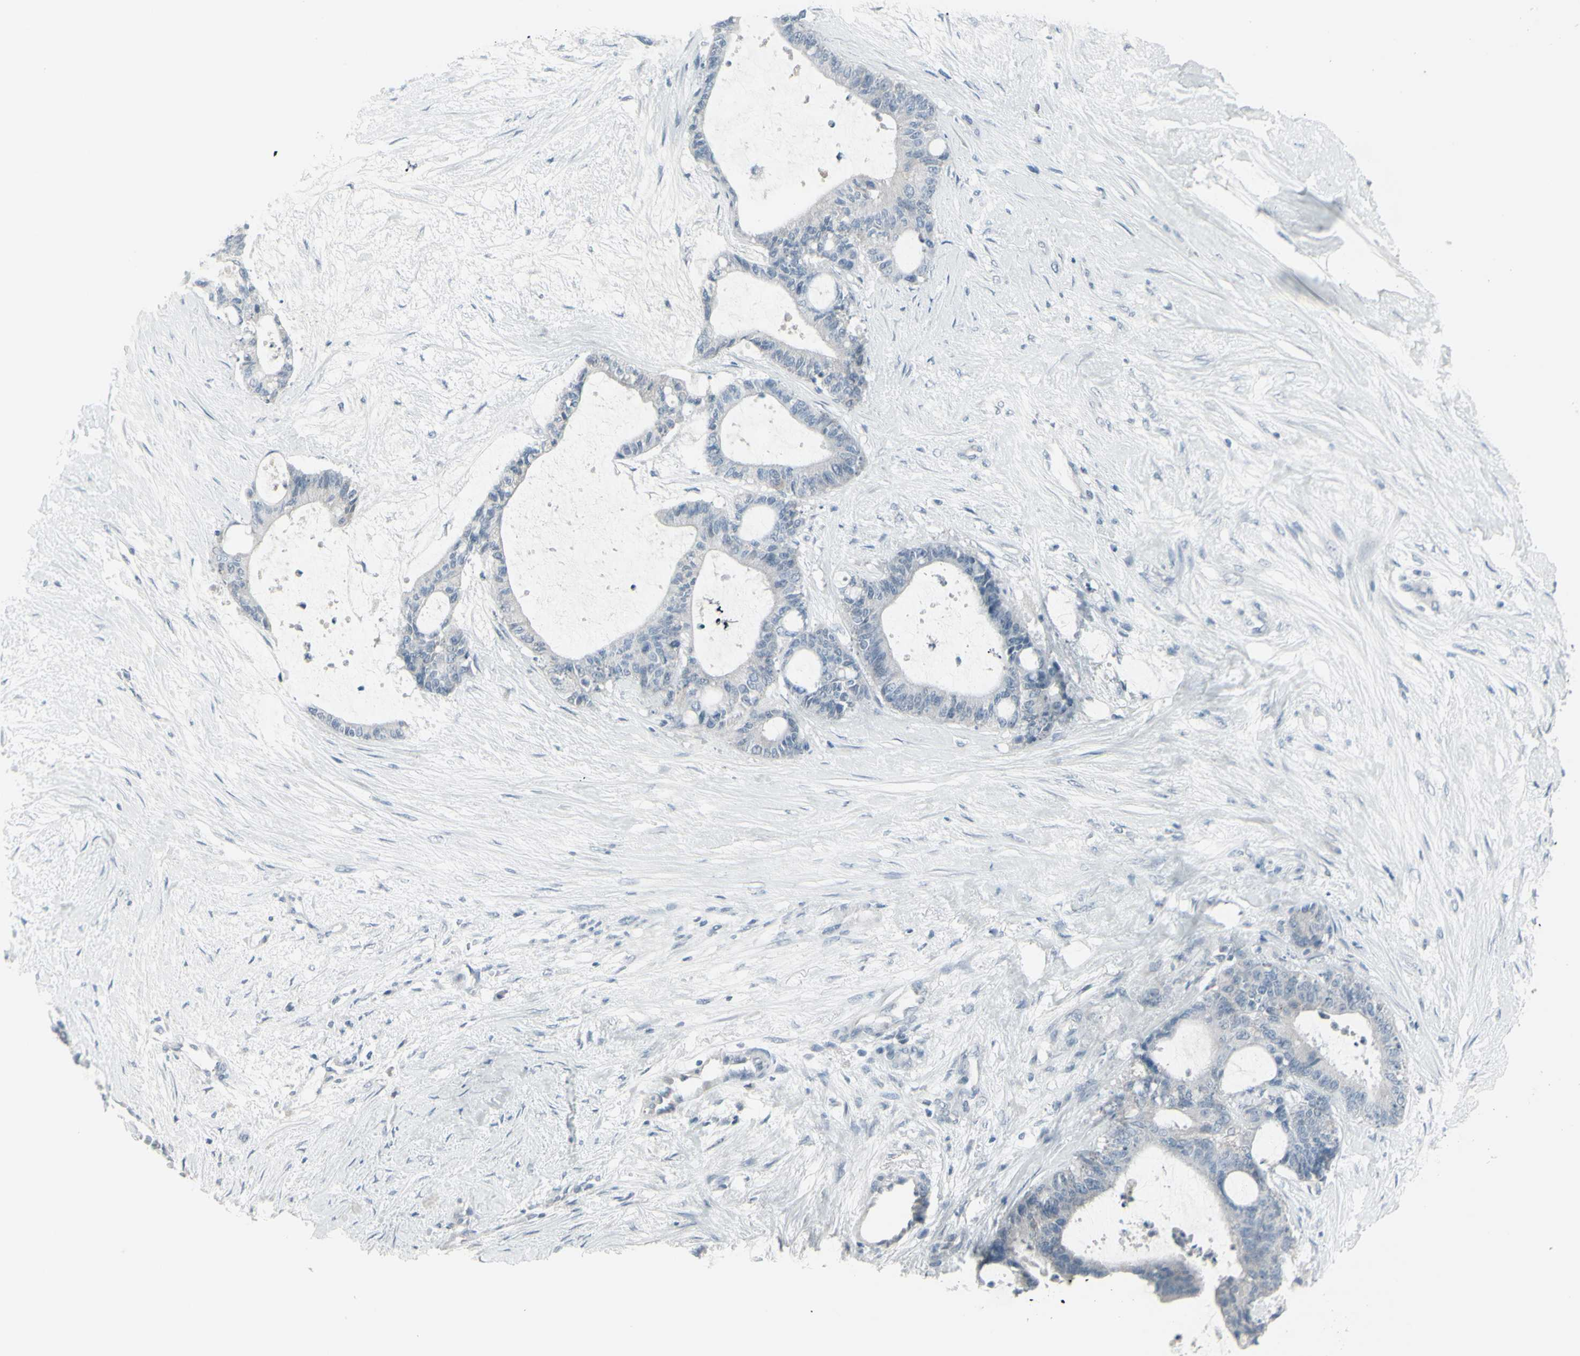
{"staining": {"intensity": "negative", "quantity": "none", "location": "none"}, "tissue": "liver cancer", "cell_type": "Tumor cells", "image_type": "cancer", "snomed": [{"axis": "morphology", "description": "Cholangiocarcinoma"}, {"axis": "topography", "description": "Liver"}], "caption": "IHC of human liver cancer displays no positivity in tumor cells.", "gene": "RAB3A", "patient": {"sex": "female", "age": 73}}